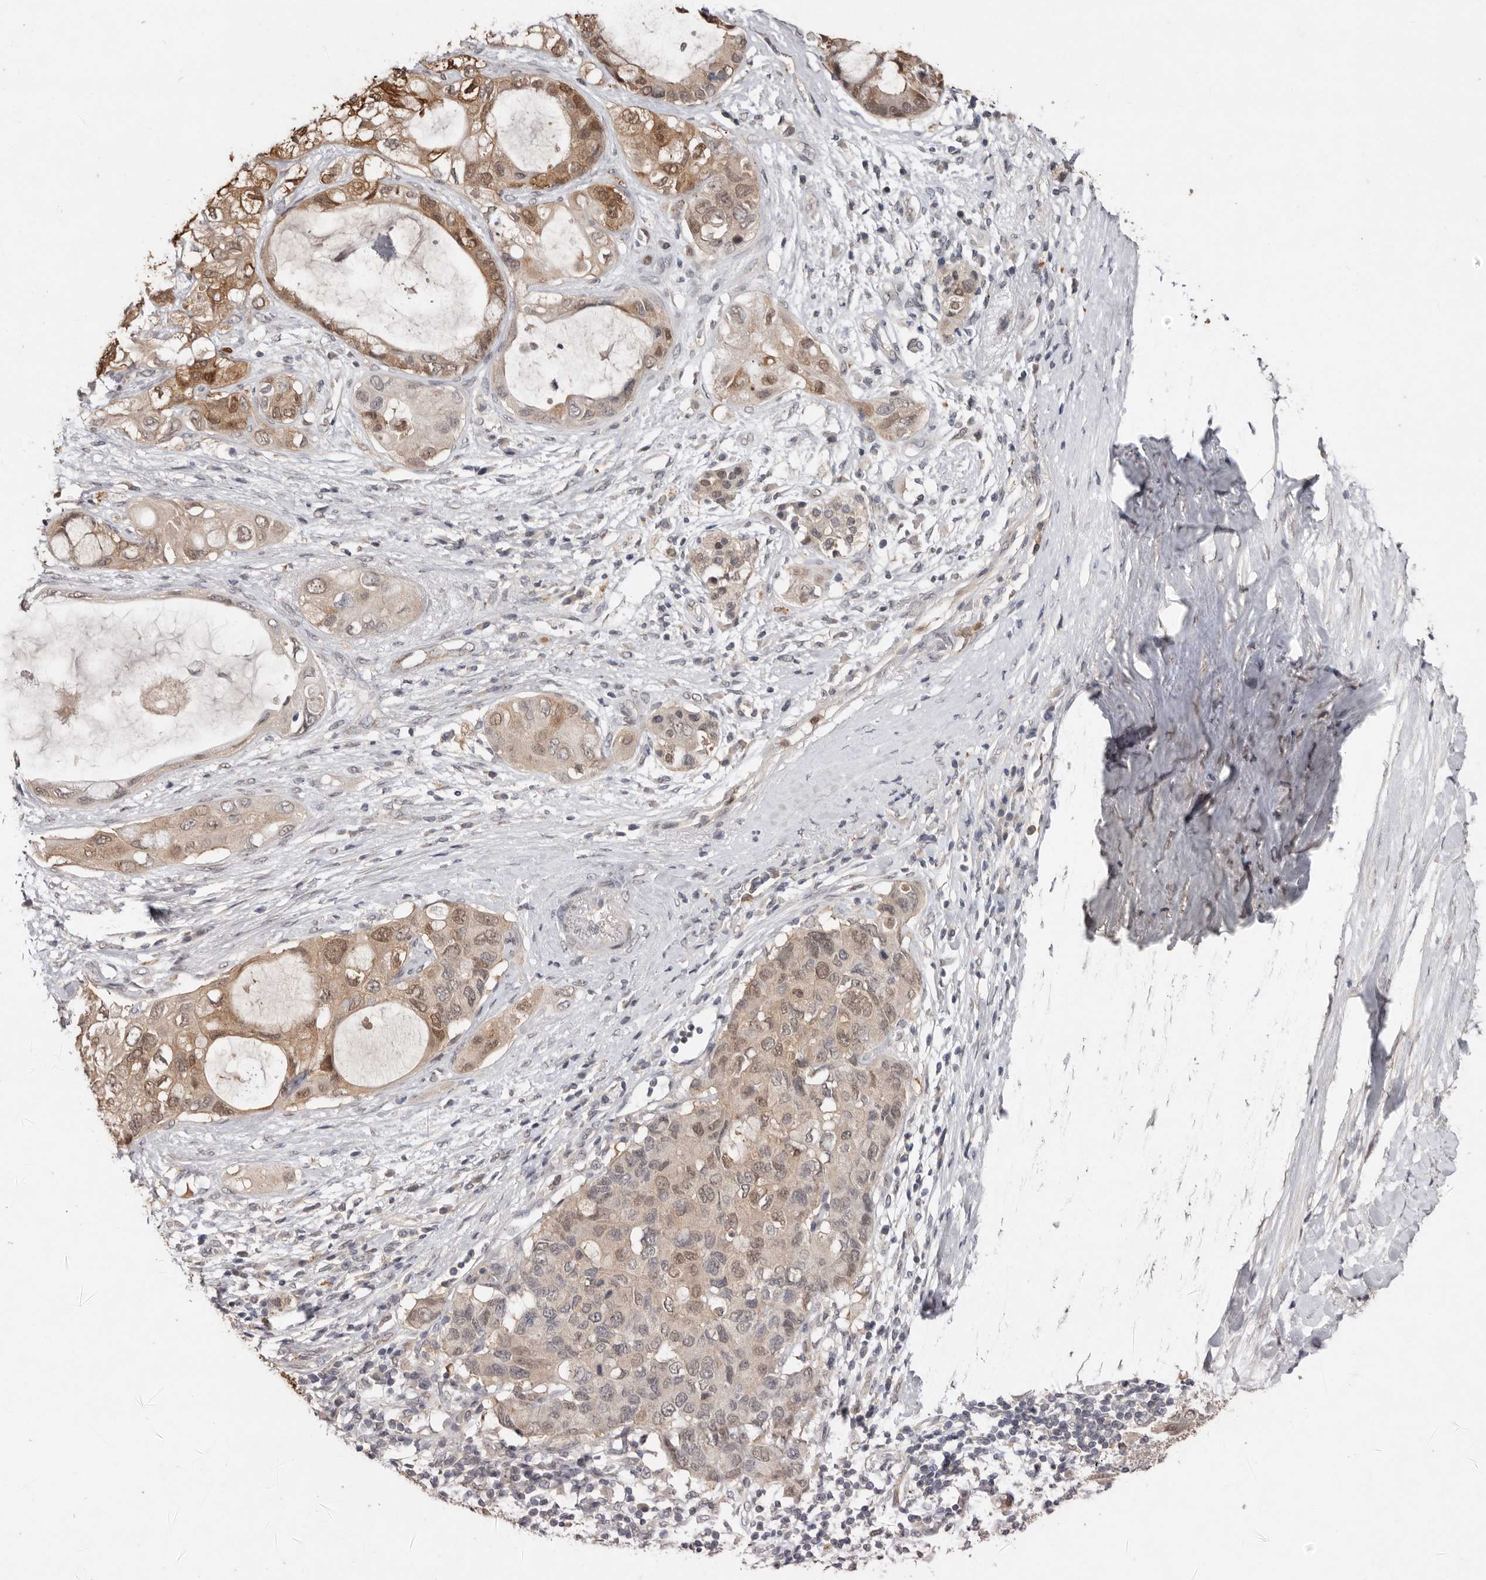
{"staining": {"intensity": "moderate", "quantity": "25%-75%", "location": "cytoplasmic/membranous,nuclear"}, "tissue": "pancreatic cancer", "cell_type": "Tumor cells", "image_type": "cancer", "snomed": [{"axis": "morphology", "description": "Adenocarcinoma, NOS"}, {"axis": "topography", "description": "Pancreas"}], "caption": "Pancreatic cancer (adenocarcinoma) stained with a protein marker reveals moderate staining in tumor cells.", "gene": "SULT1E1", "patient": {"sex": "female", "age": 56}}